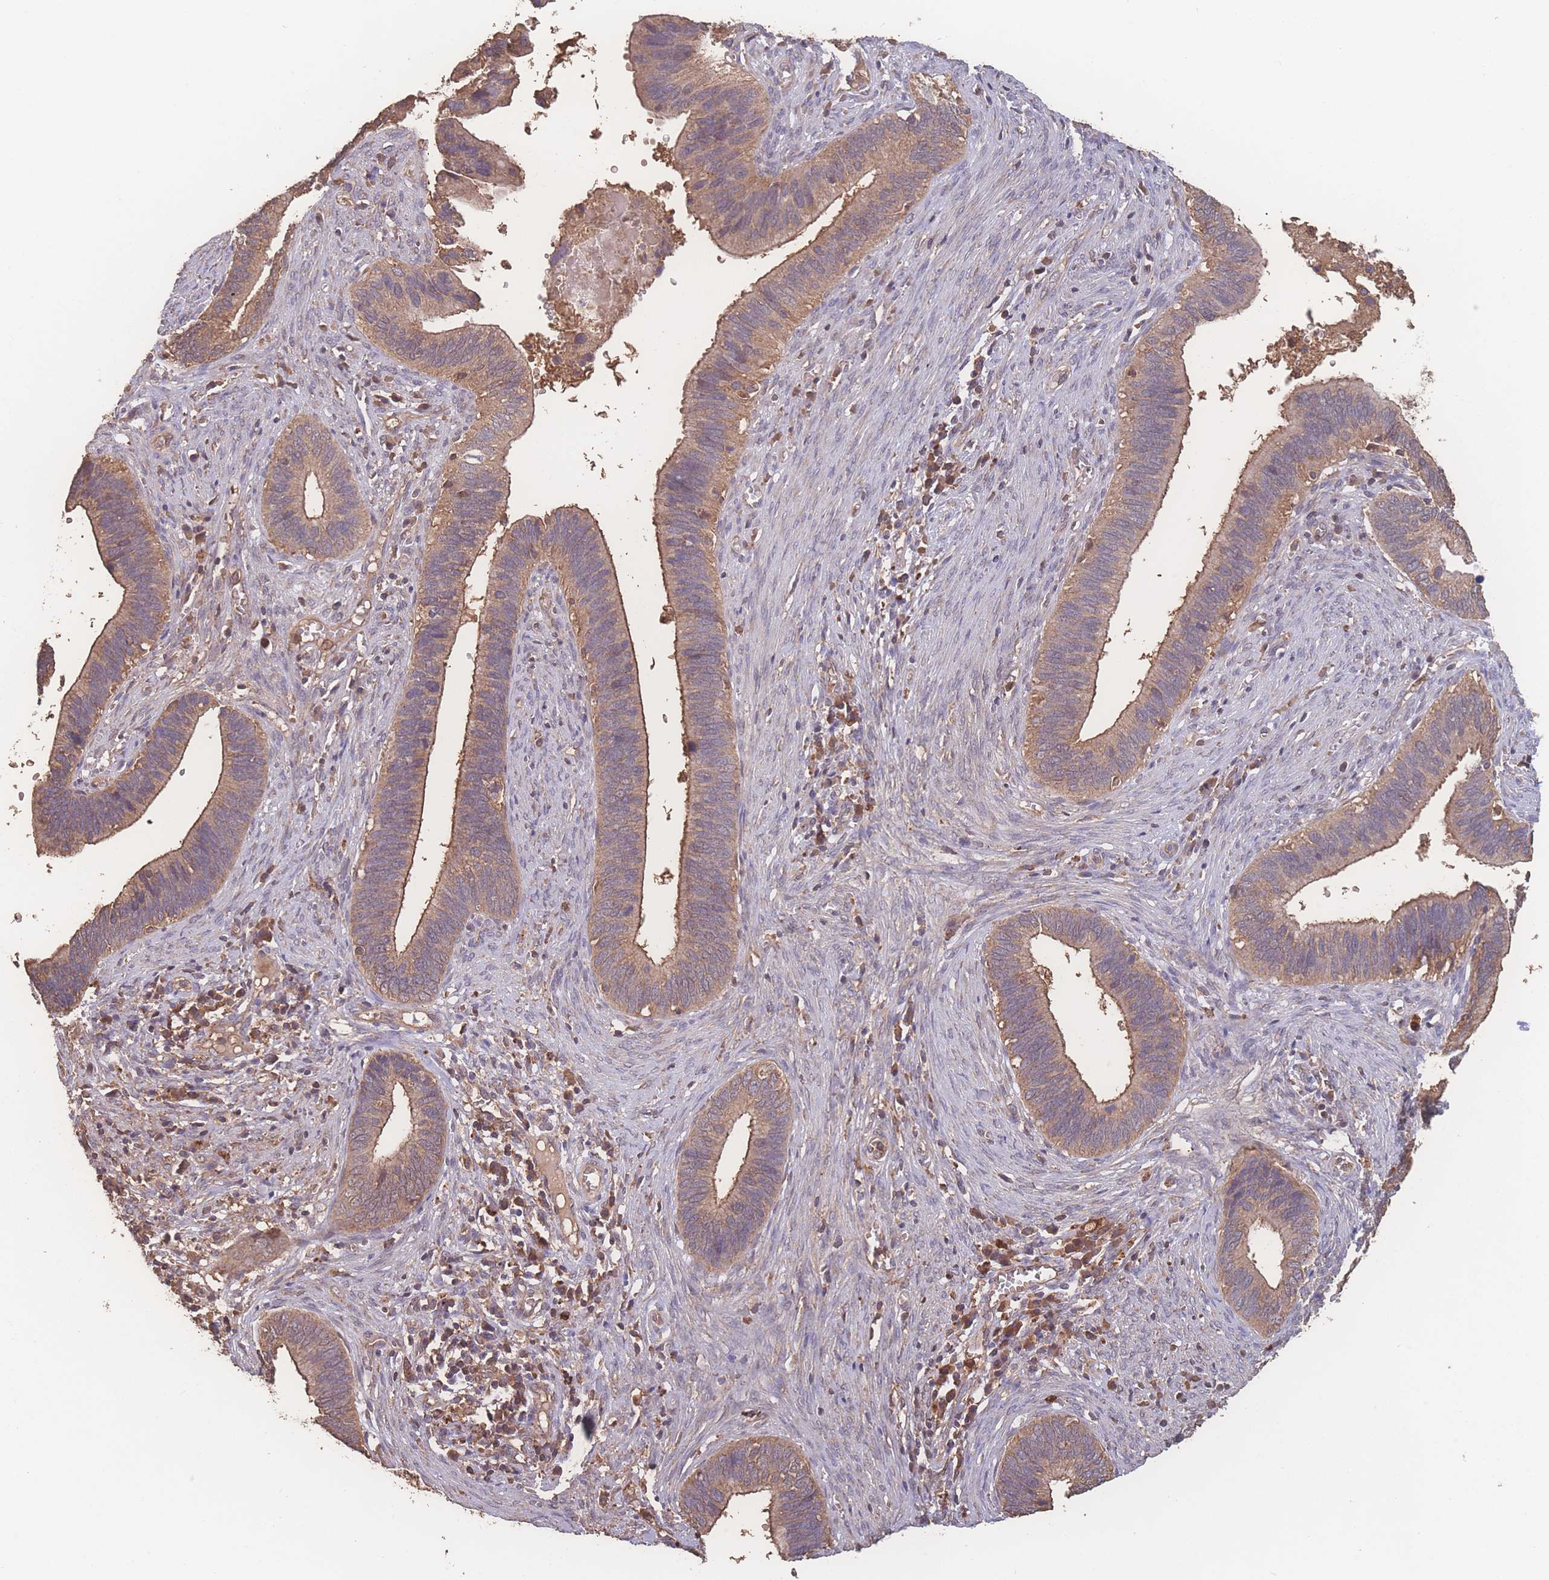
{"staining": {"intensity": "moderate", "quantity": ">75%", "location": "cytoplasmic/membranous"}, "tissue": "cervical cancer", "cell_type": "Tumor cells", "image_type": "cancer", "snomed": [{"axis": "morphology", "description": "Adenocarcinoma, NOS"}, {"axis": "topography", "description": "Cervix"}], "caption": "DAB (3,3'-diaminobenzidine) immunohistochemical staining of human cervical adenocarcinoma displays moderate cytoplasmic/membranous protein expression in approximately >75% of tumor cells.", "gene": "ATXN10", "patient": {"sex": "female", "age": 42}}